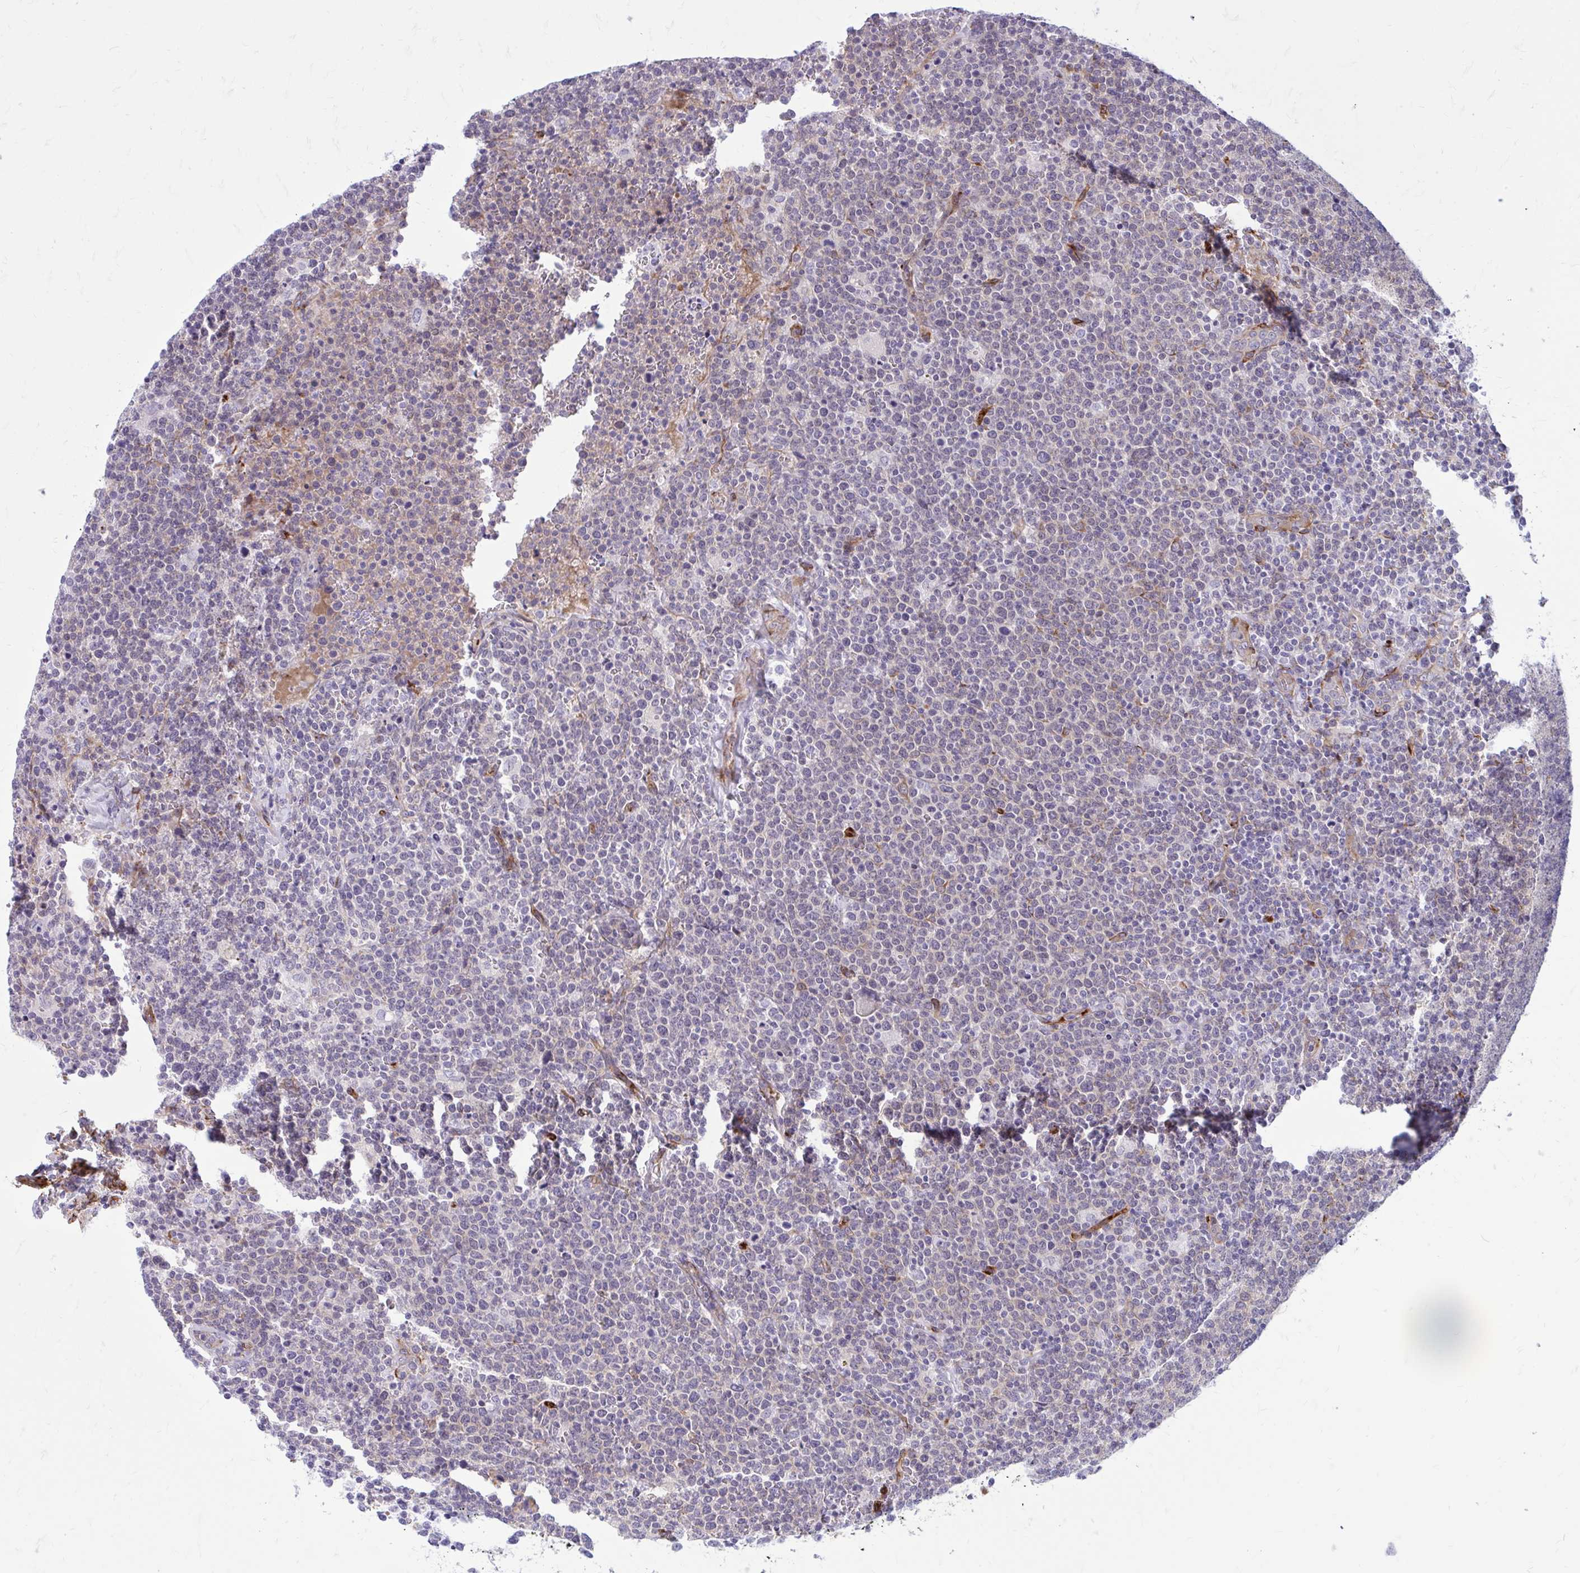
{"staining": {"intensity": "negative", "quantity": "none", "location": "none"}, "tissue": "lymphoma", "cell_type": "Tumor cells", "image_type": "cancer", "snomed": [{"axis": "morphology", "description": "Malignant lymphoma, non-Hodgkin's type, High grade"}, {"axis": "topography", "description": "Lymph node"}], "caption": "IHC micrograph of malignant lymphoma, non-Hodgkin's type (high-grade) stained for a protein (brown), which displays no staining in tumor cells.", "gene": "BEND5", "patient": {"sex": "male", "age": 61}}